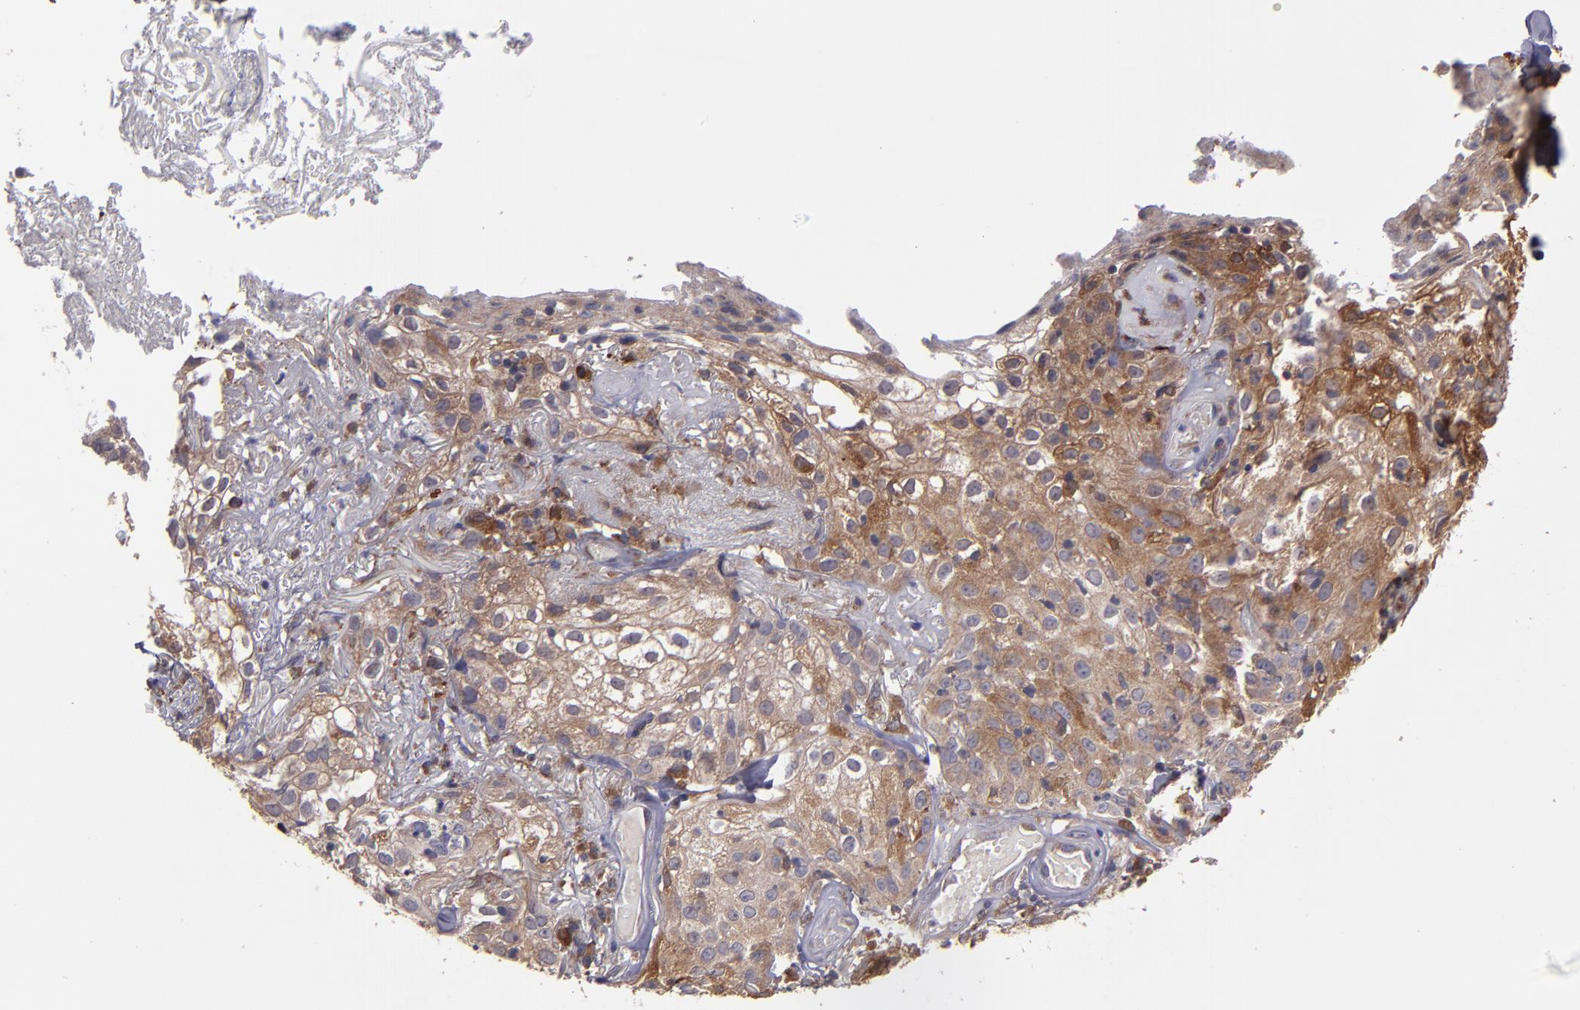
{"staining": {"intensity": "strong", "quantity": ">75%", "location": "cytoplasmic/membranous"}, "tissue": "skin cancer", "cell_type": "Tumor cells", "image_type": "cancer", "snomed": [{"axis": "morphology", "description": "Squamous cell carcinoma, NOS"}, {"axis": "topography", "description": "Skin"}], "caption": "Immunohistochemistry (IHC) (DAB) staining of skin squamous cell carcinoma exhibits strong cytoplasmic/membranous protein positivity in about >75% of tumor cells.", "gene": "IFIH1", "patient": {"sex": "male", "age": 65}}